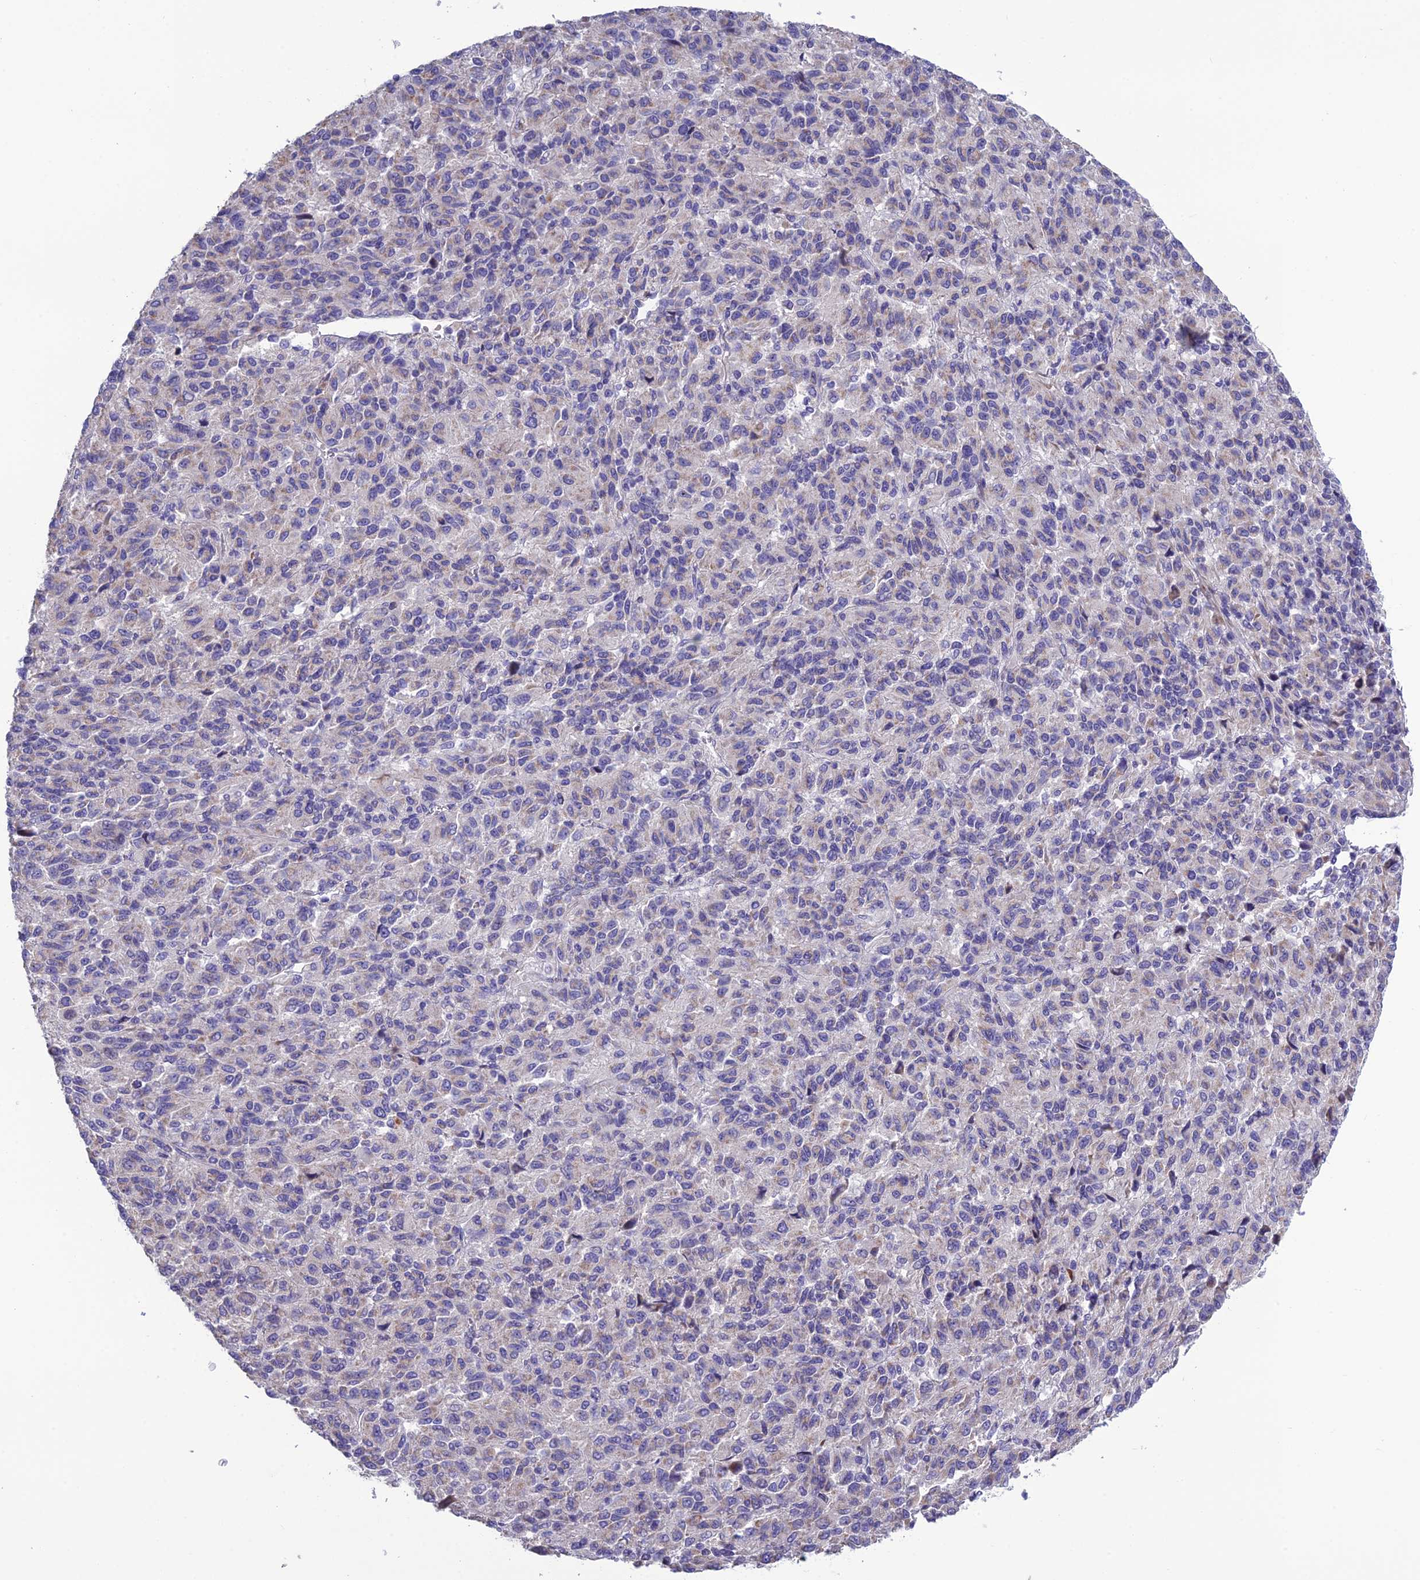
{"staining": {"intensity": "negative", "quantity": "none", "location": "none"}, "tissue": "melanoma", "cell_type": "Tumor cells", "image_type": "cancer", "snomed": [{"axis": "morphology", "description": "Malignant melanoma, Metastatic site"}, {"axis": "topography", "description": "Lung"}], "caption": "Tumor cells are negative for brown protein staining in malignant melanoma (metastatic site).", "gene": "BHMT2", "patient": {"sex": "male", "age": 64}}